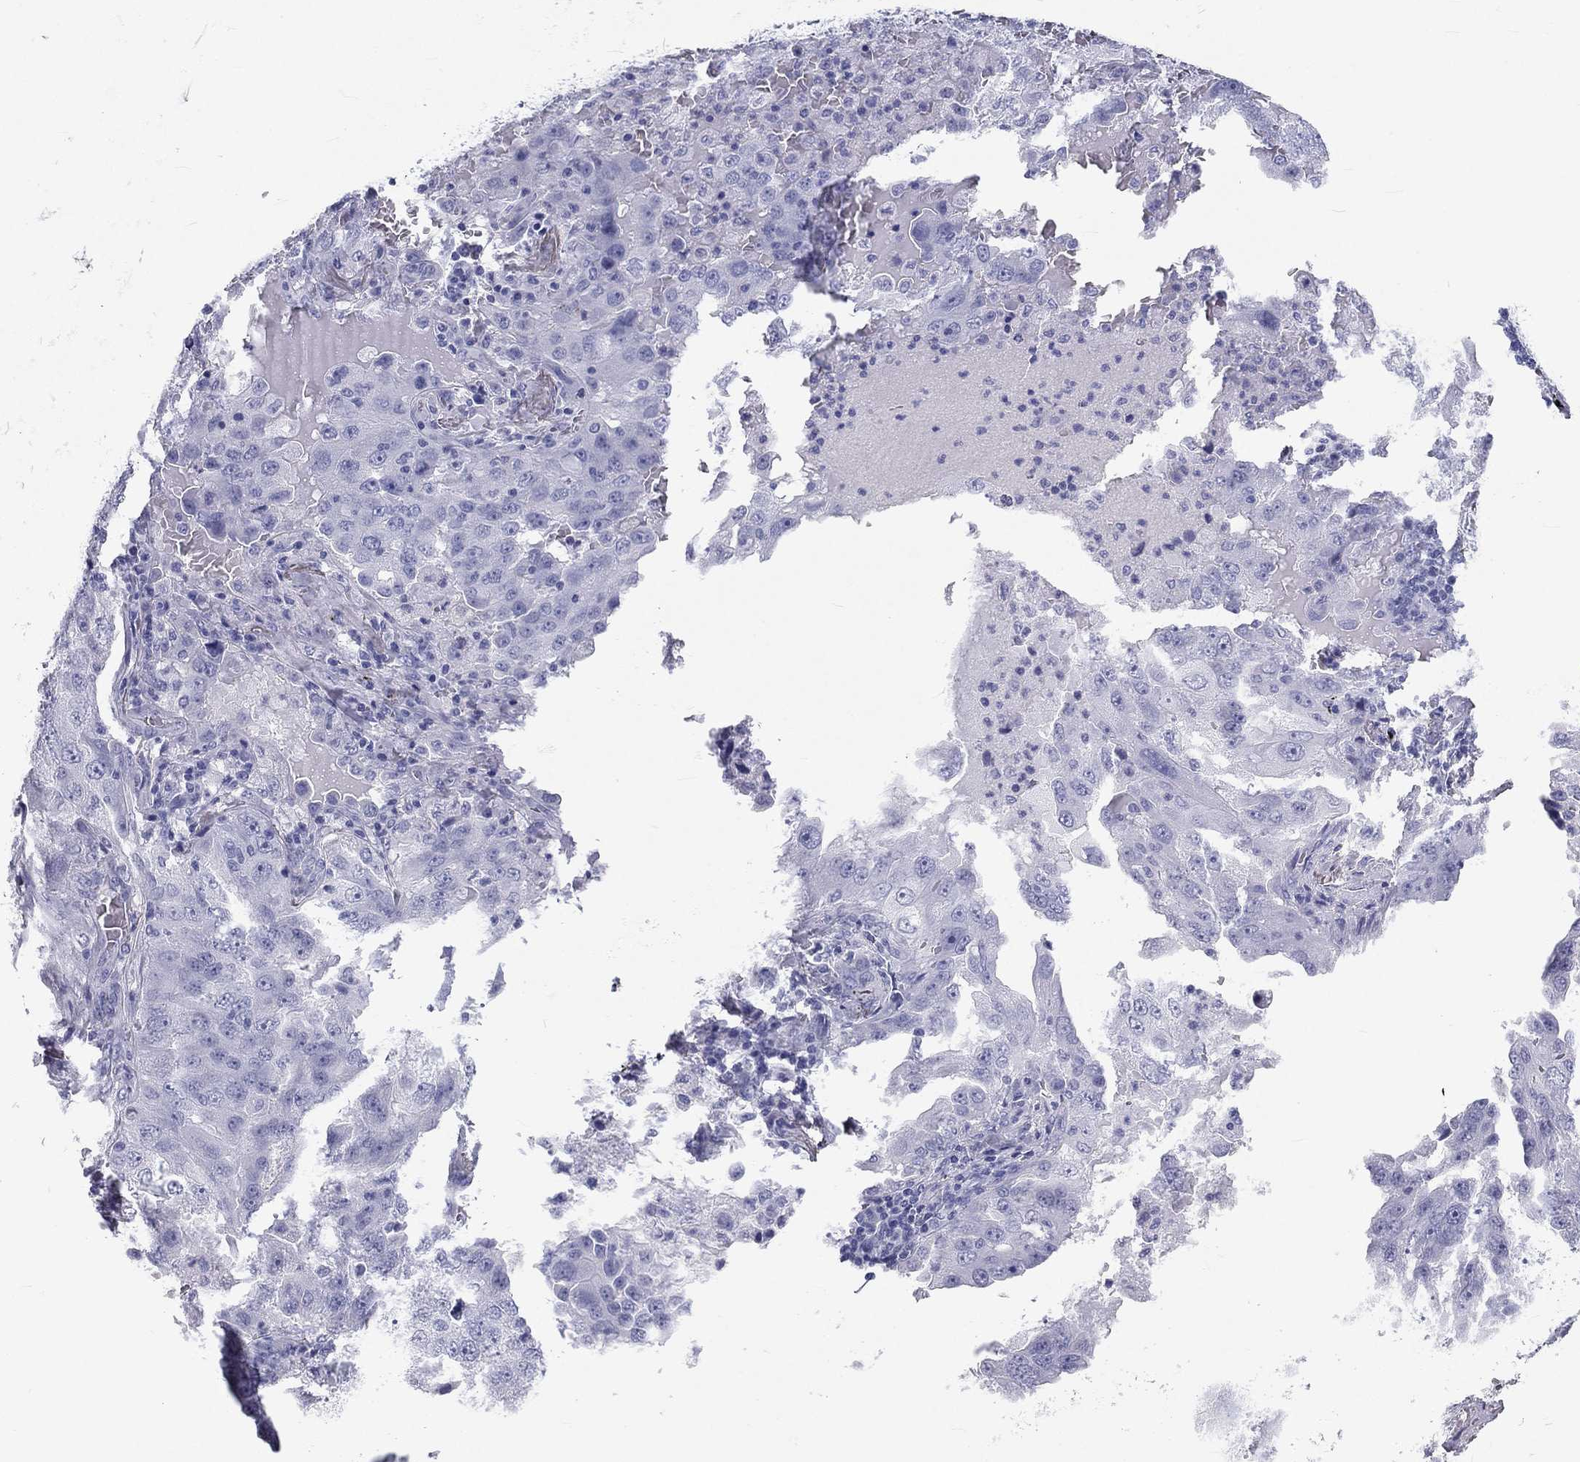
{"staining": {"intensity": "negative", "quantity": "none", "location": "none"}, "tissue": "lung cancer", "cell_type": "Tumor cells", "image_type": "cancer", "snomed": [{"axis": "morphology", "description": "Adenocarcinoma, NOS"}, {"axis": "topography", "description": "Lung"}], "caption": "IHC micrograph of adenocarcinoma (lung) stained for a protein (brown), which exhibits no staining in tumor cells.", "gene": "DNALI1", "patient": {"sex": "female", "age": 61}}